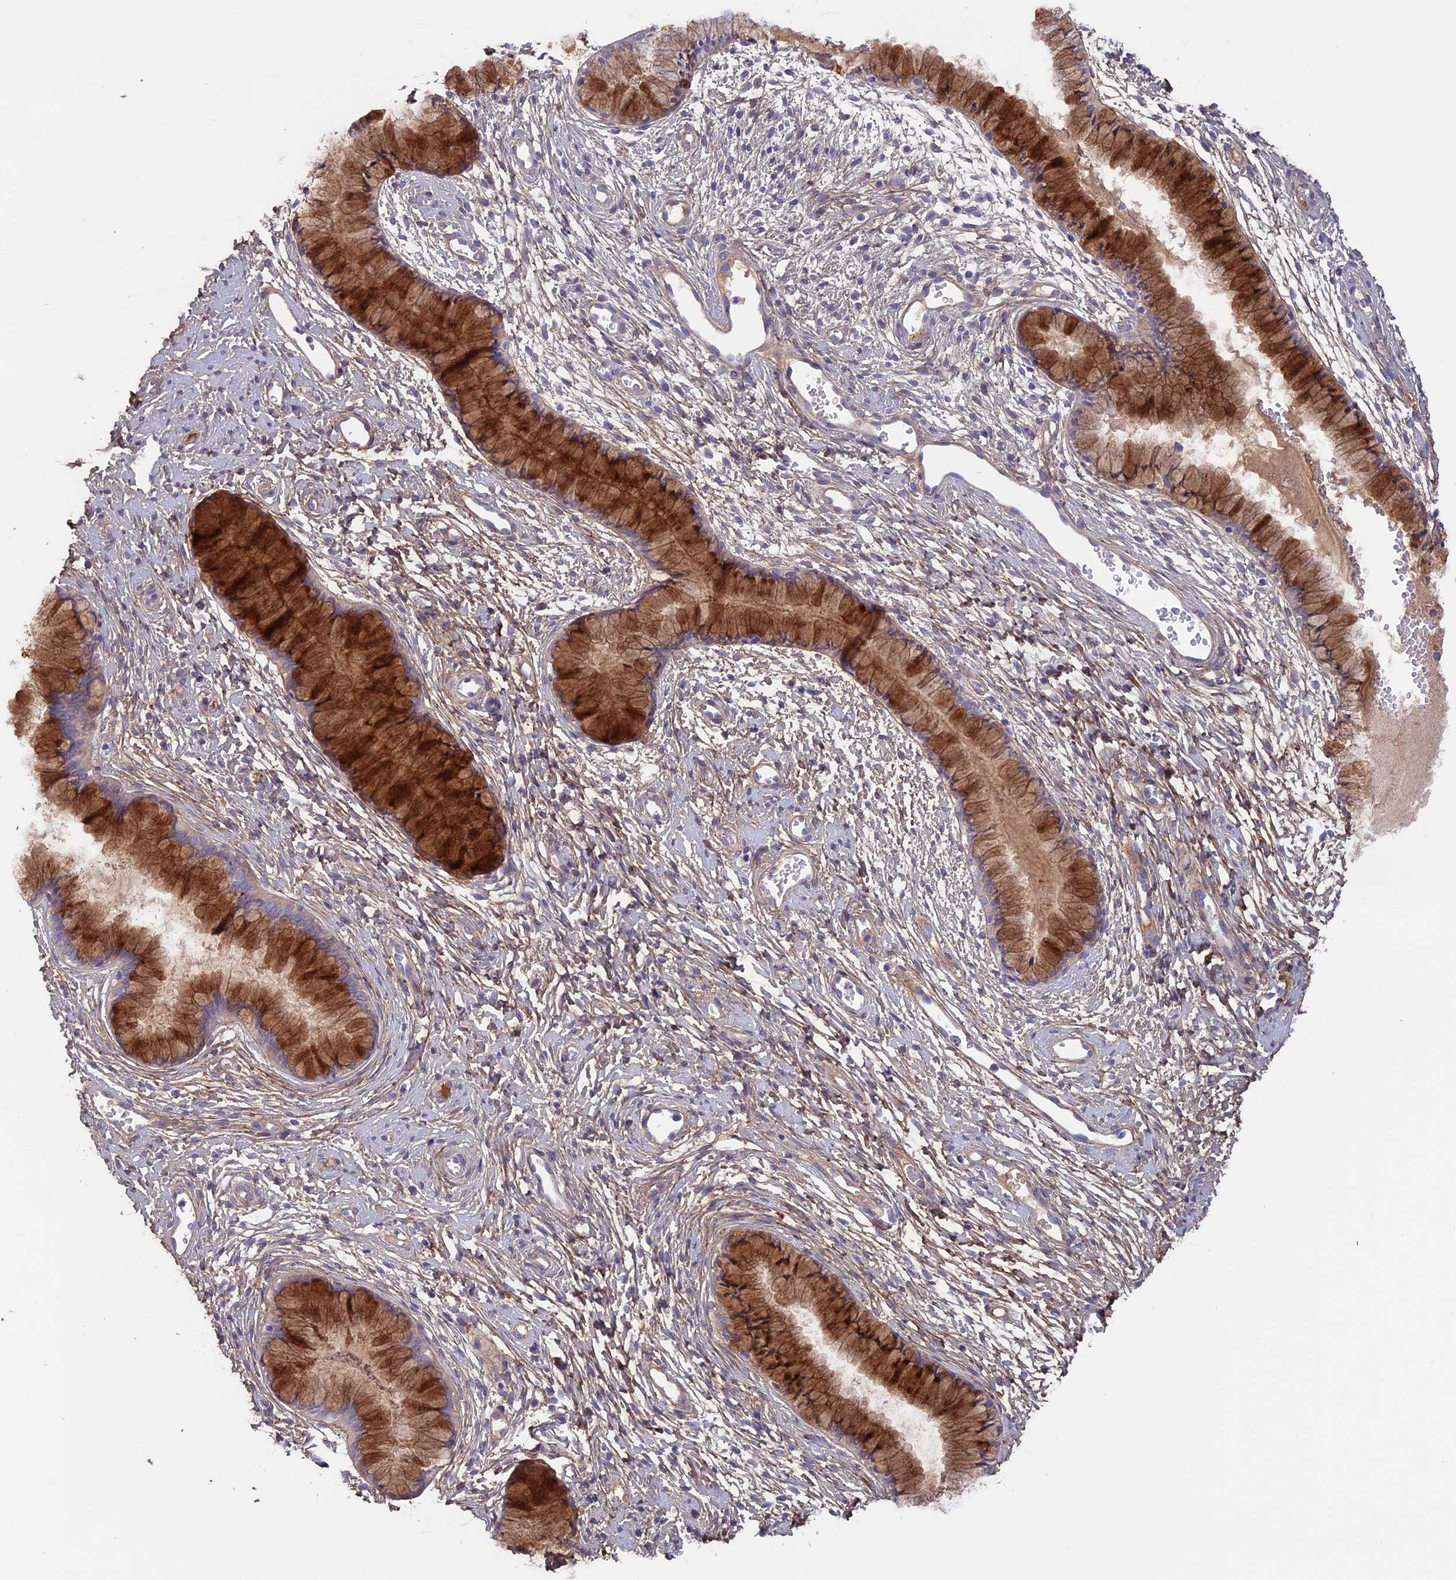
{"staining": {"intensity": "strong", "quantity": ">75%", "location": "cytoplasmic/membranous"}, "tissue": "cervix", "cell_type": "Glandular cells", "image_type": "normal", "snomed": [{"axis": "morphology", "description": "Normal tissue, NOS"}, {"axis": "topography", "description": "Cervix"}], "caption": "Glandular cells exhibit high levels of strong cytoplasmic/membranous positivity in approximately >75% of cells in benign cervix.", "gene": "COL4A3", "patient": {"sex": "female", "age": 42}}